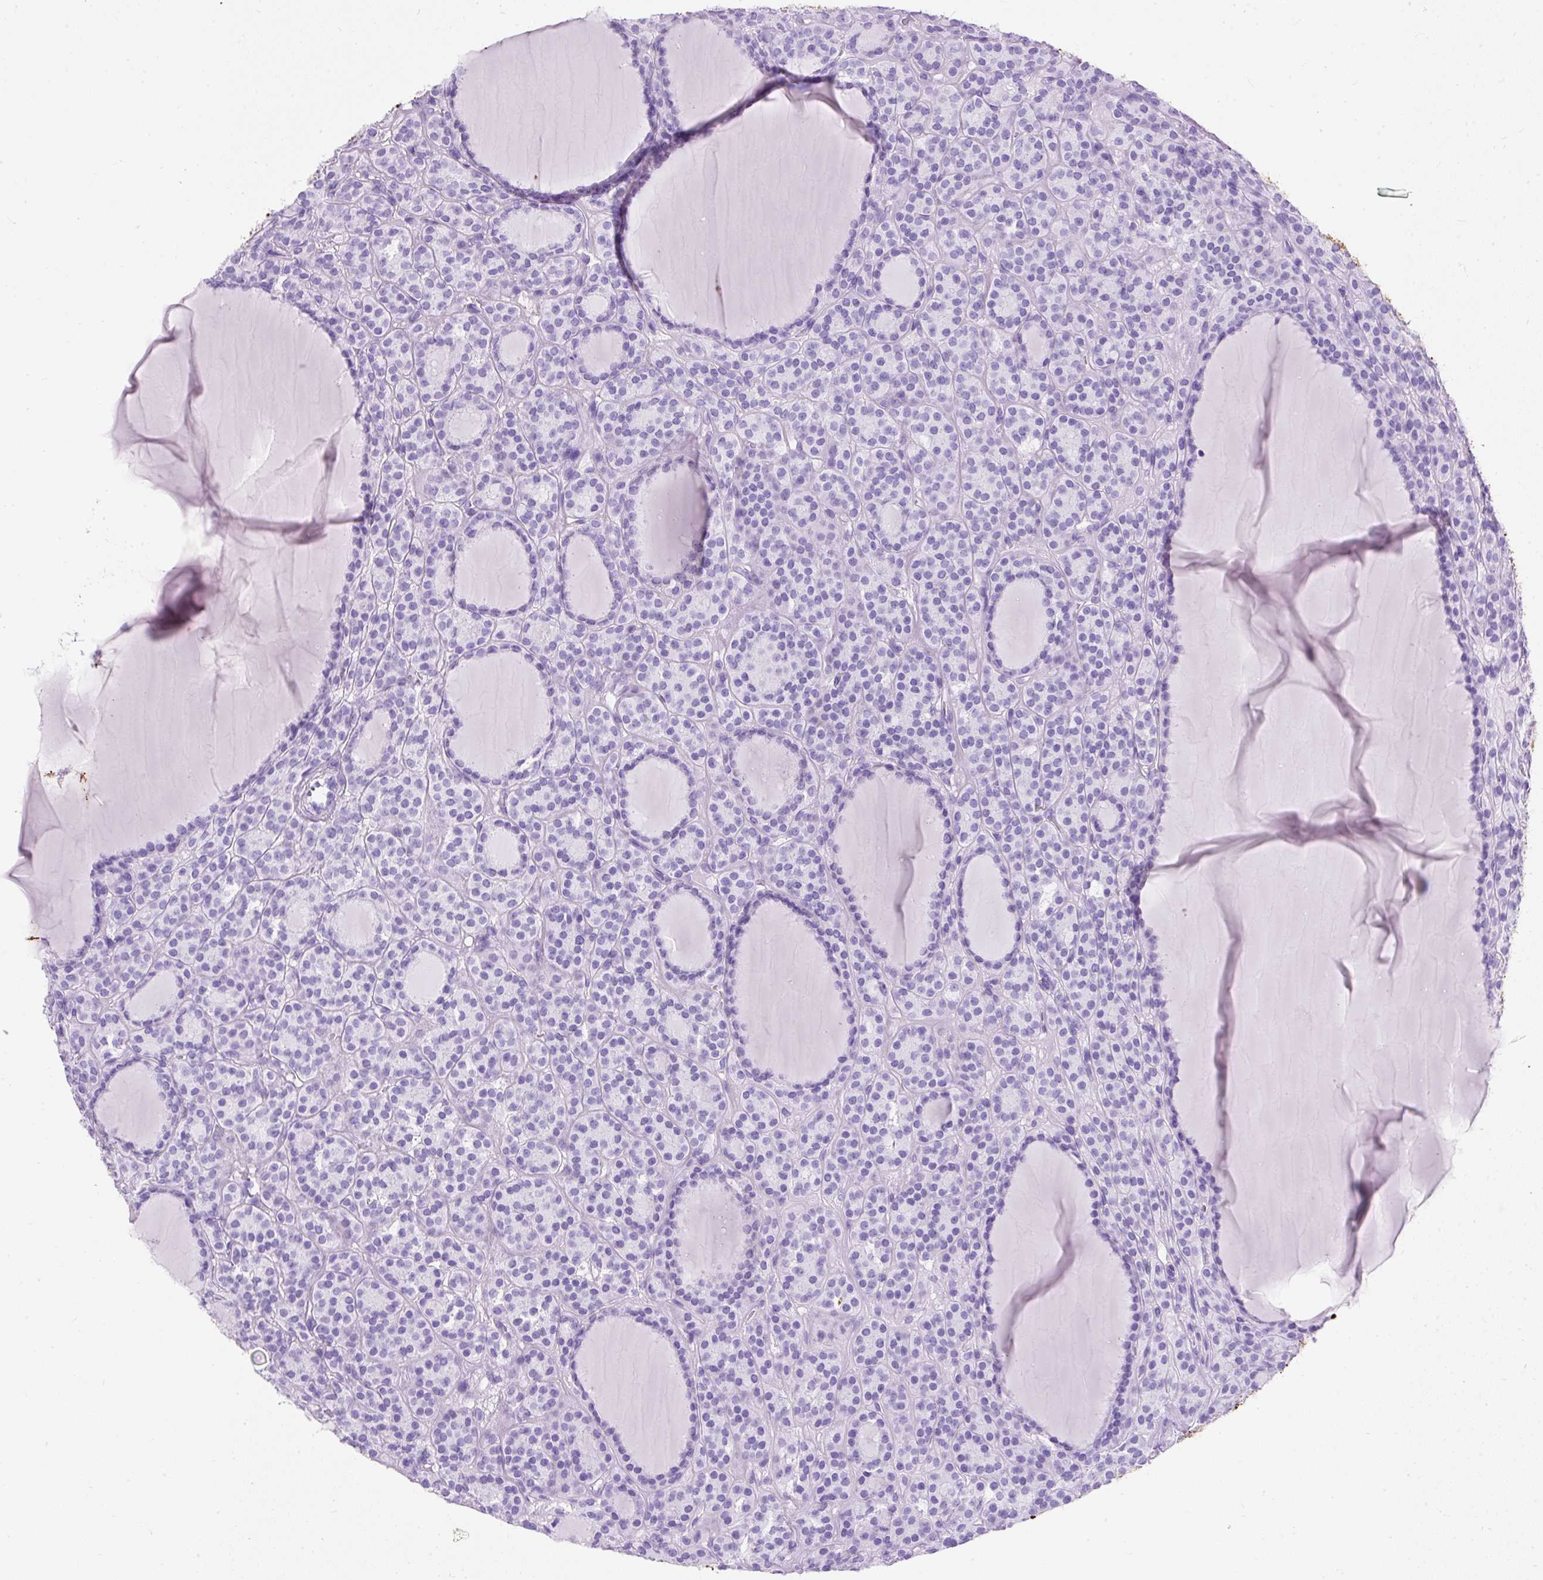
{"staining": {"intensity": "negative", "quantity": "none", "location": "none"}, "tissue": "thyroid cancer", "cell_type": "Tumor cells", "image_type": "cancer", "snomed": [{"axis": "morphology", "description": "Follicular adenoma carcinoma, NOS"}, {"axis": "topography", "description": "Thyroid gland"}], "caption": "Tumor cells show no significant protein positivity in thyroid cancer (follicular adenoma carcinoma).", "gene": "PVALB", "patient": {"sex": "female", "age": 63}}